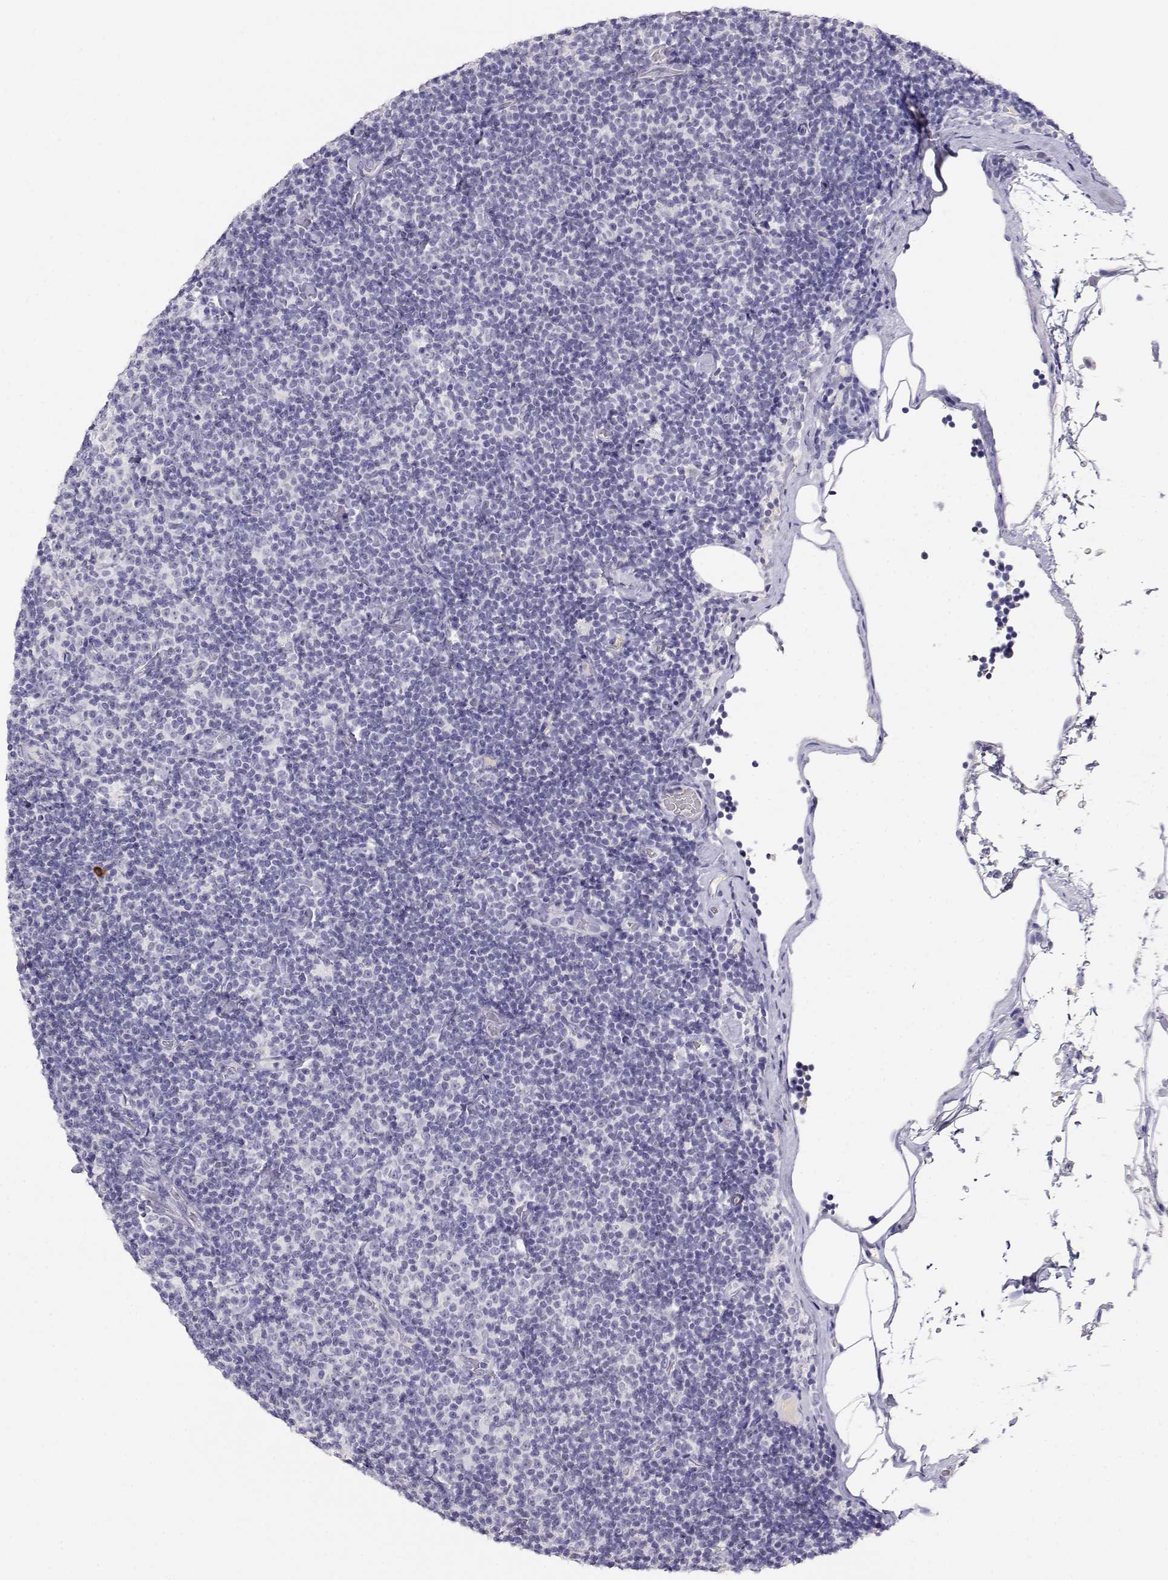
{"staining": {"intensity": "negative", "quantity": "none", "location": "none"}, "tissue": "lymphoma", "cell_type": "Tumor cells", "image_type": "cancer", "snomed": [{"axis": "morphology", "description": "Malignant lymphoma, non-Hodgkin's type, Low grade"}, {"axis": "topography", "description": "Lymph node"}], "caption": "This is an immunohistochemistry (IHC) histopathology image of malignant lymphoma, non-Hodgkin's type (low-grade). There is no positivity in tumor cells.", "gene": "GPR174", "patient": {"sex": "male", "age": 81}}